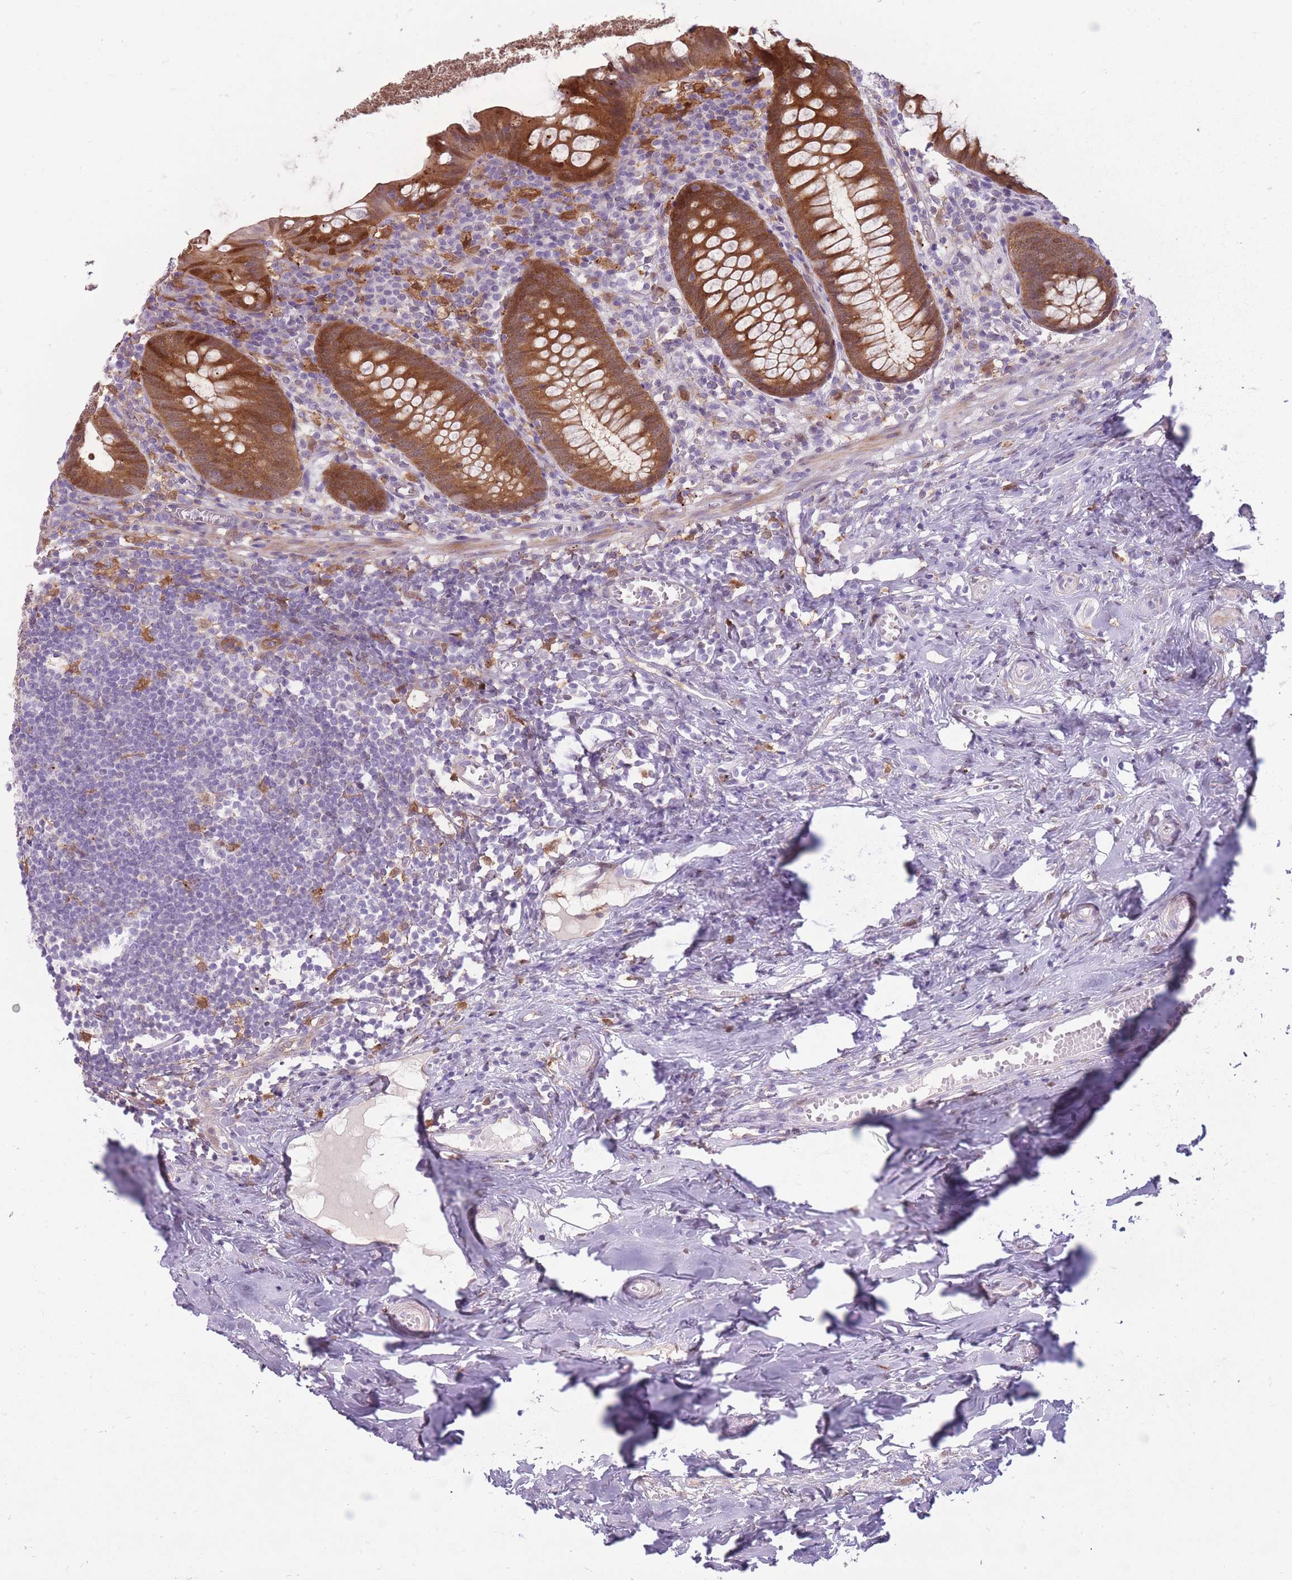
{"staining": {"intensity": "moderate", "quantity": ">75%", "location": "cytoplasmic/membranous,nuclear"}, "tissue": "appendix", "cell_type": "Glandular cells", "image_type": "normal", "snomed": [{"axis": "morphology", "description": "Normal tissue, NOS"}, {"axis": "topography", "description": "Appendix"}], "caption": "Glandular cells show medium levels of moderate cytoplasmic/membranous,nuclear positivity in approximately >75% of cells in normal appendix.", "gene": "LGALS9B", "patient": {"sex": "female", "age": 51}}